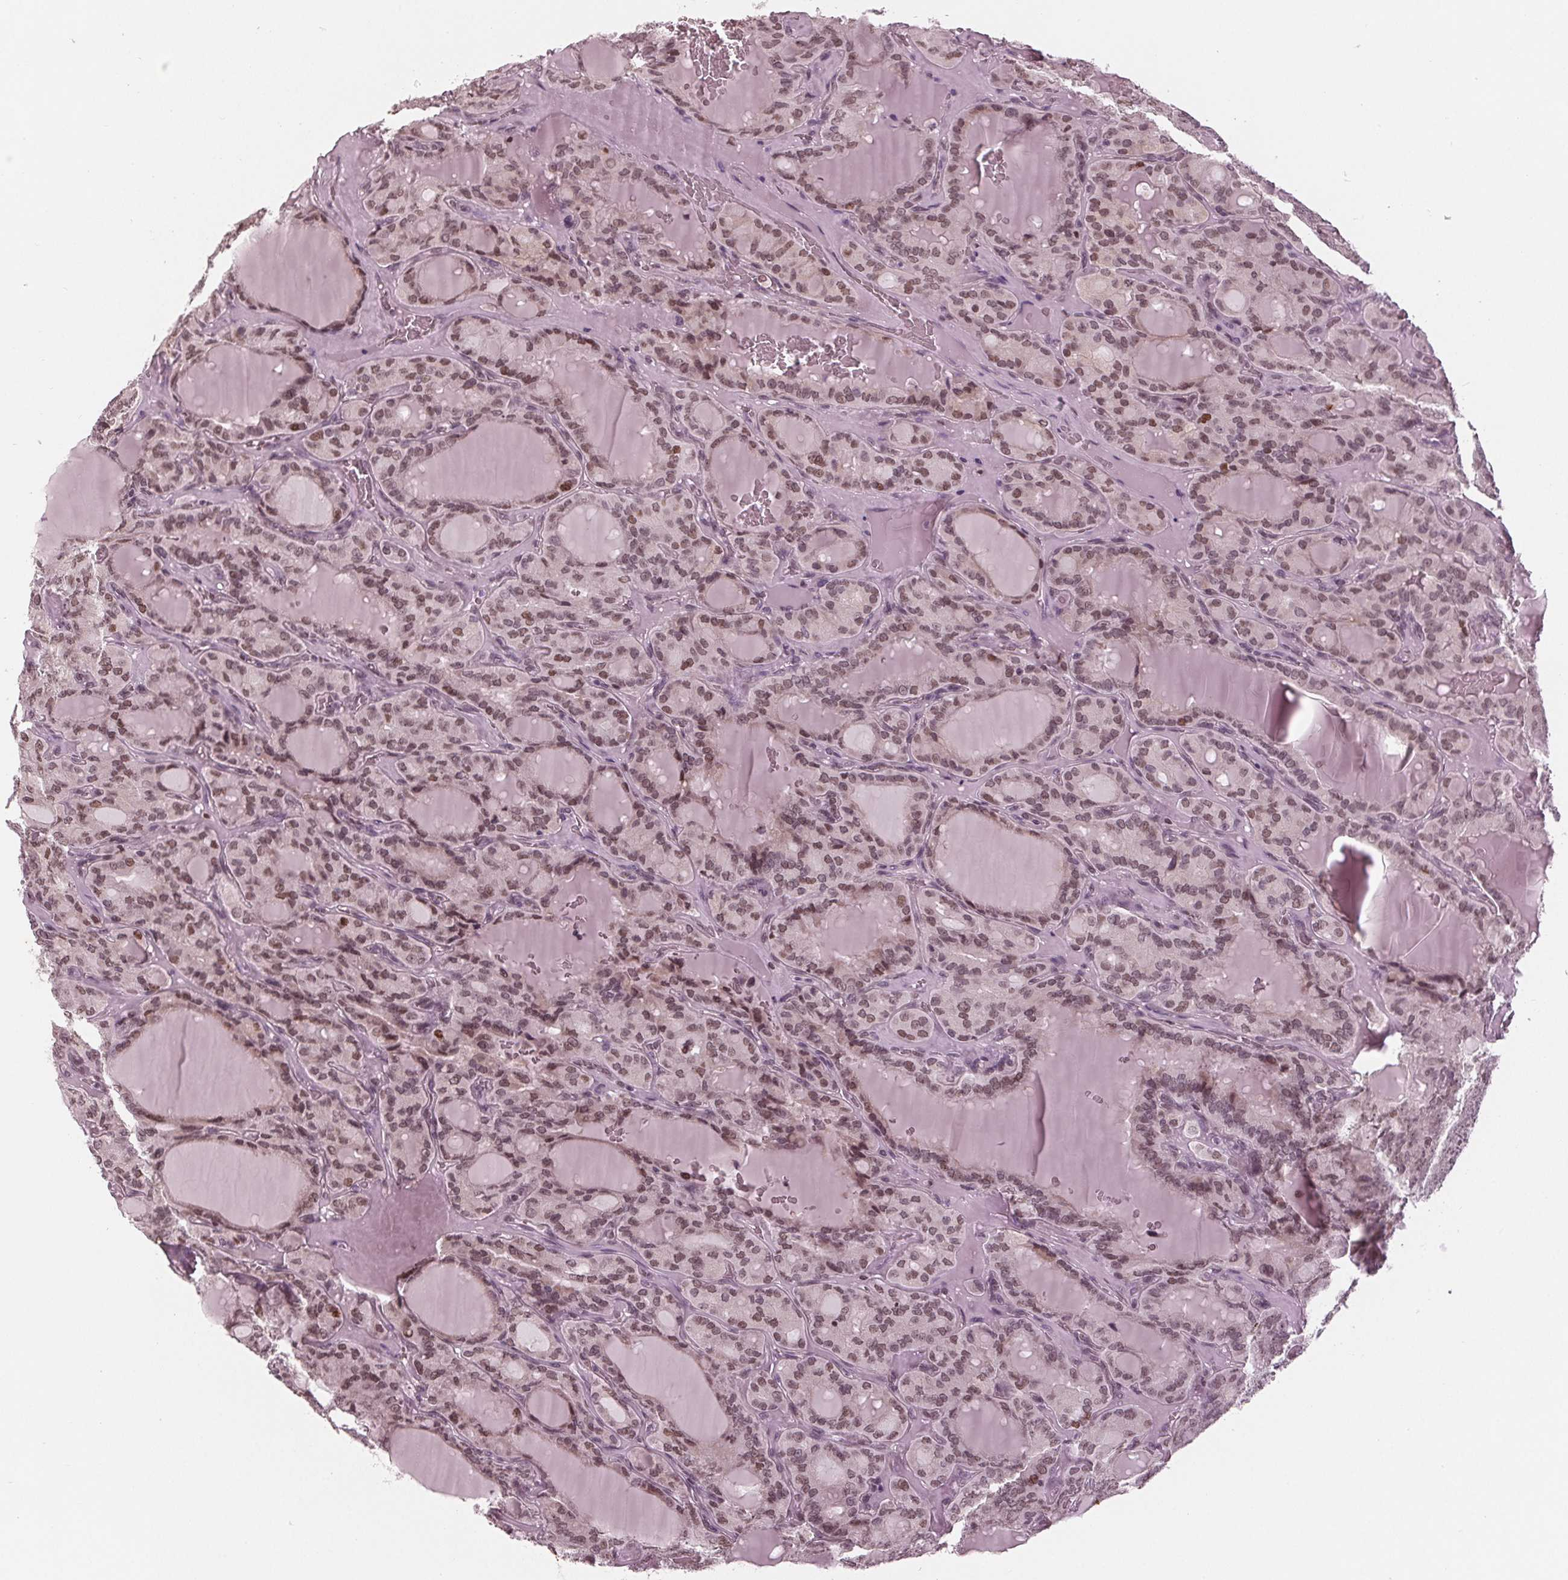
{"staining": {"intensity": "weak", "quantity": "25%-75%", "location": "nuclear"}, "tissue": "thyroid cancer", "cell_type": "Tumor cells", "image_type": "cancer", "snomed": [{"axis": "morphology", "description": "Papillary adenocarcinoma, NOS"}, {"axis": "topography", "description": "Thyroid gland"}], "caption": "Immunohistochemistry (IHC) image of neoplastic tissue: human thyroid cancer stained using IHC demonstrates low levels of weak protein expression localized specifically in the nuclear of tumor cells, appearing as a nuclear brown color.", "gene": "DNMT3L", "patient": {"sex": "male", "age": 87}}